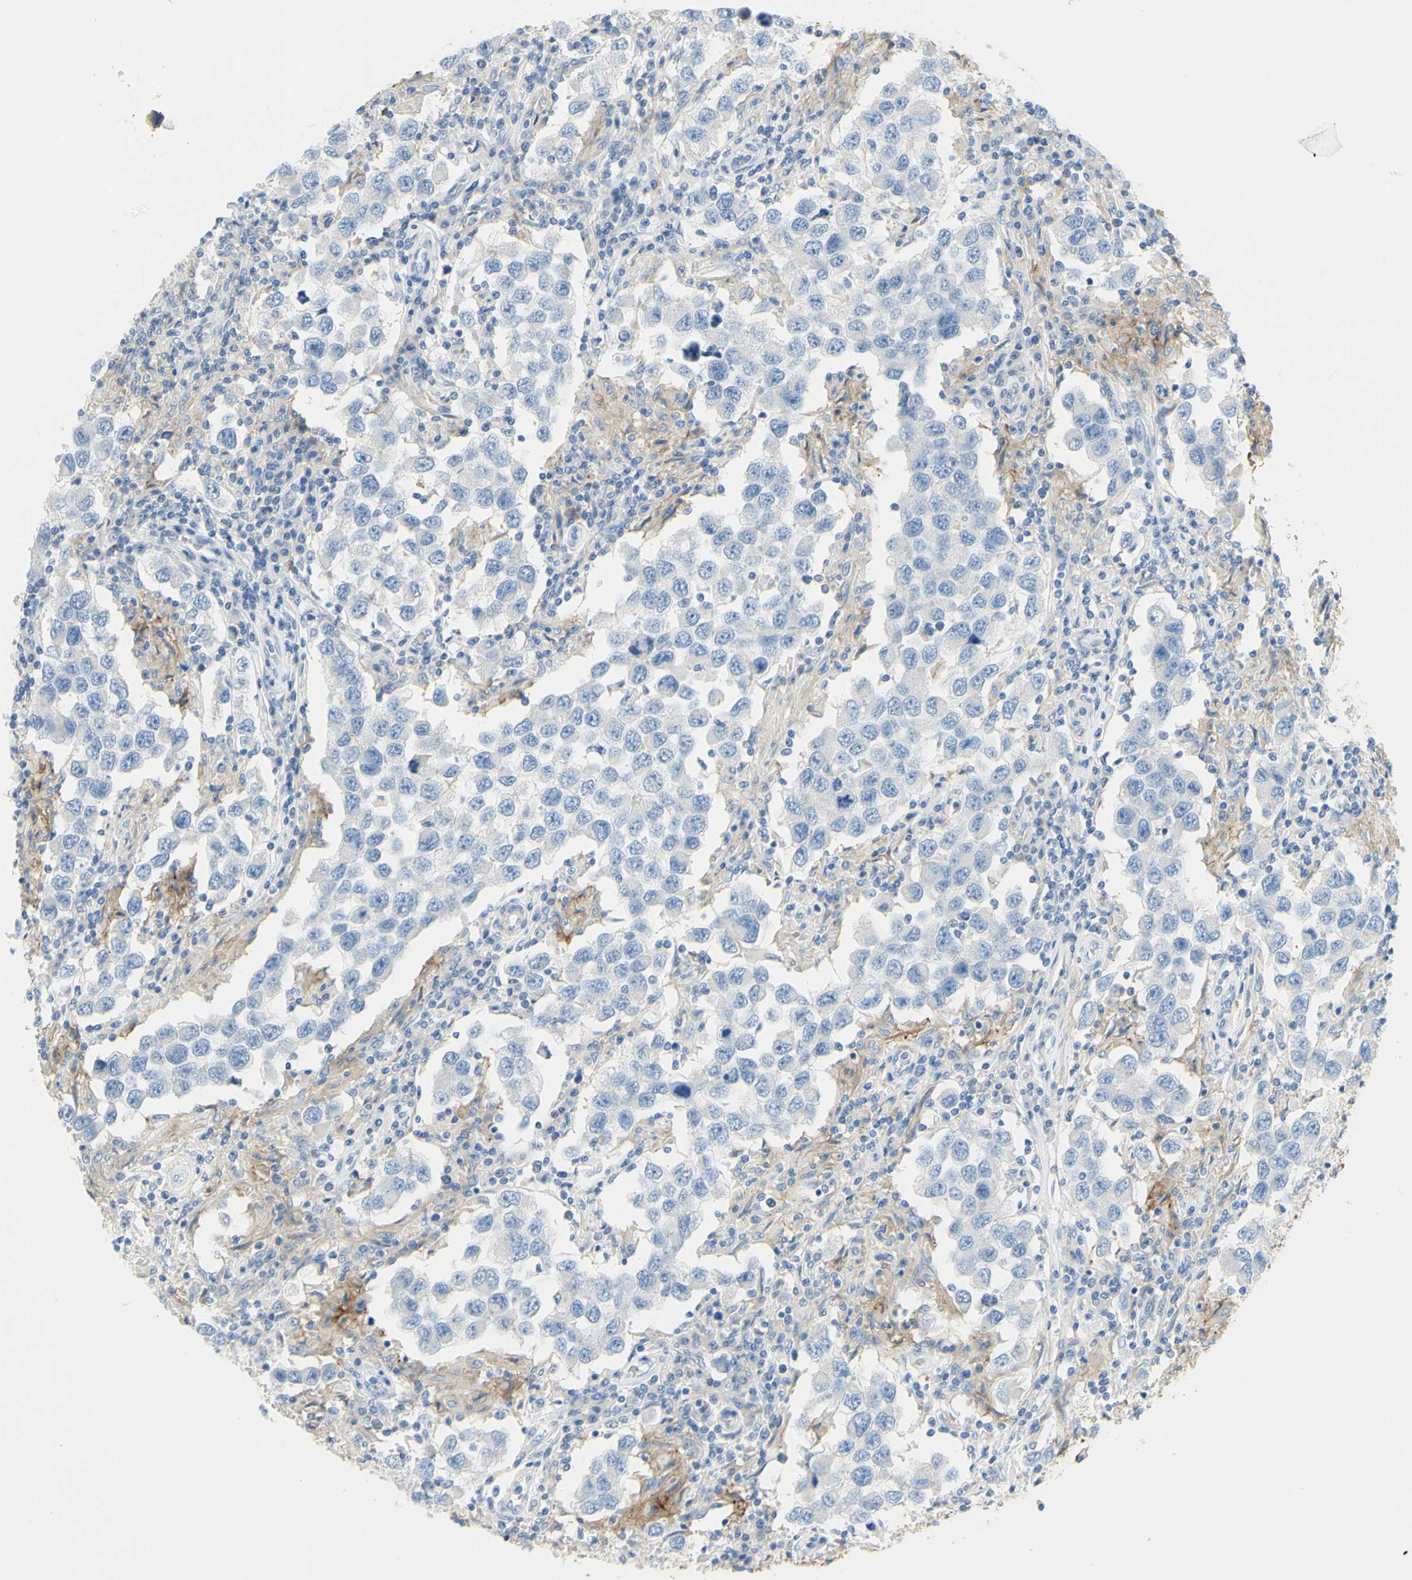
{"staining": {"intensity": "negative", "quantity": "none", "location": "none"}, "tissue": "testis cancer", "cell_type": "Tumor cells", "image_type": "cancer", "snomed": [{"axis": "morphology", "description": "Carcinoma, Embryonal, NOS"}, {"axis": "topography", "description": "Testis"}], "caption": "Immunohistochemistry (IHC) image of neoplastic tissue: human testis embryonal carcinoma stained with DAB demonstrates no significant protein positivity in tumor cells.", "gene": "ALCAM", "patient": {"sex": "male", "age": 21}}